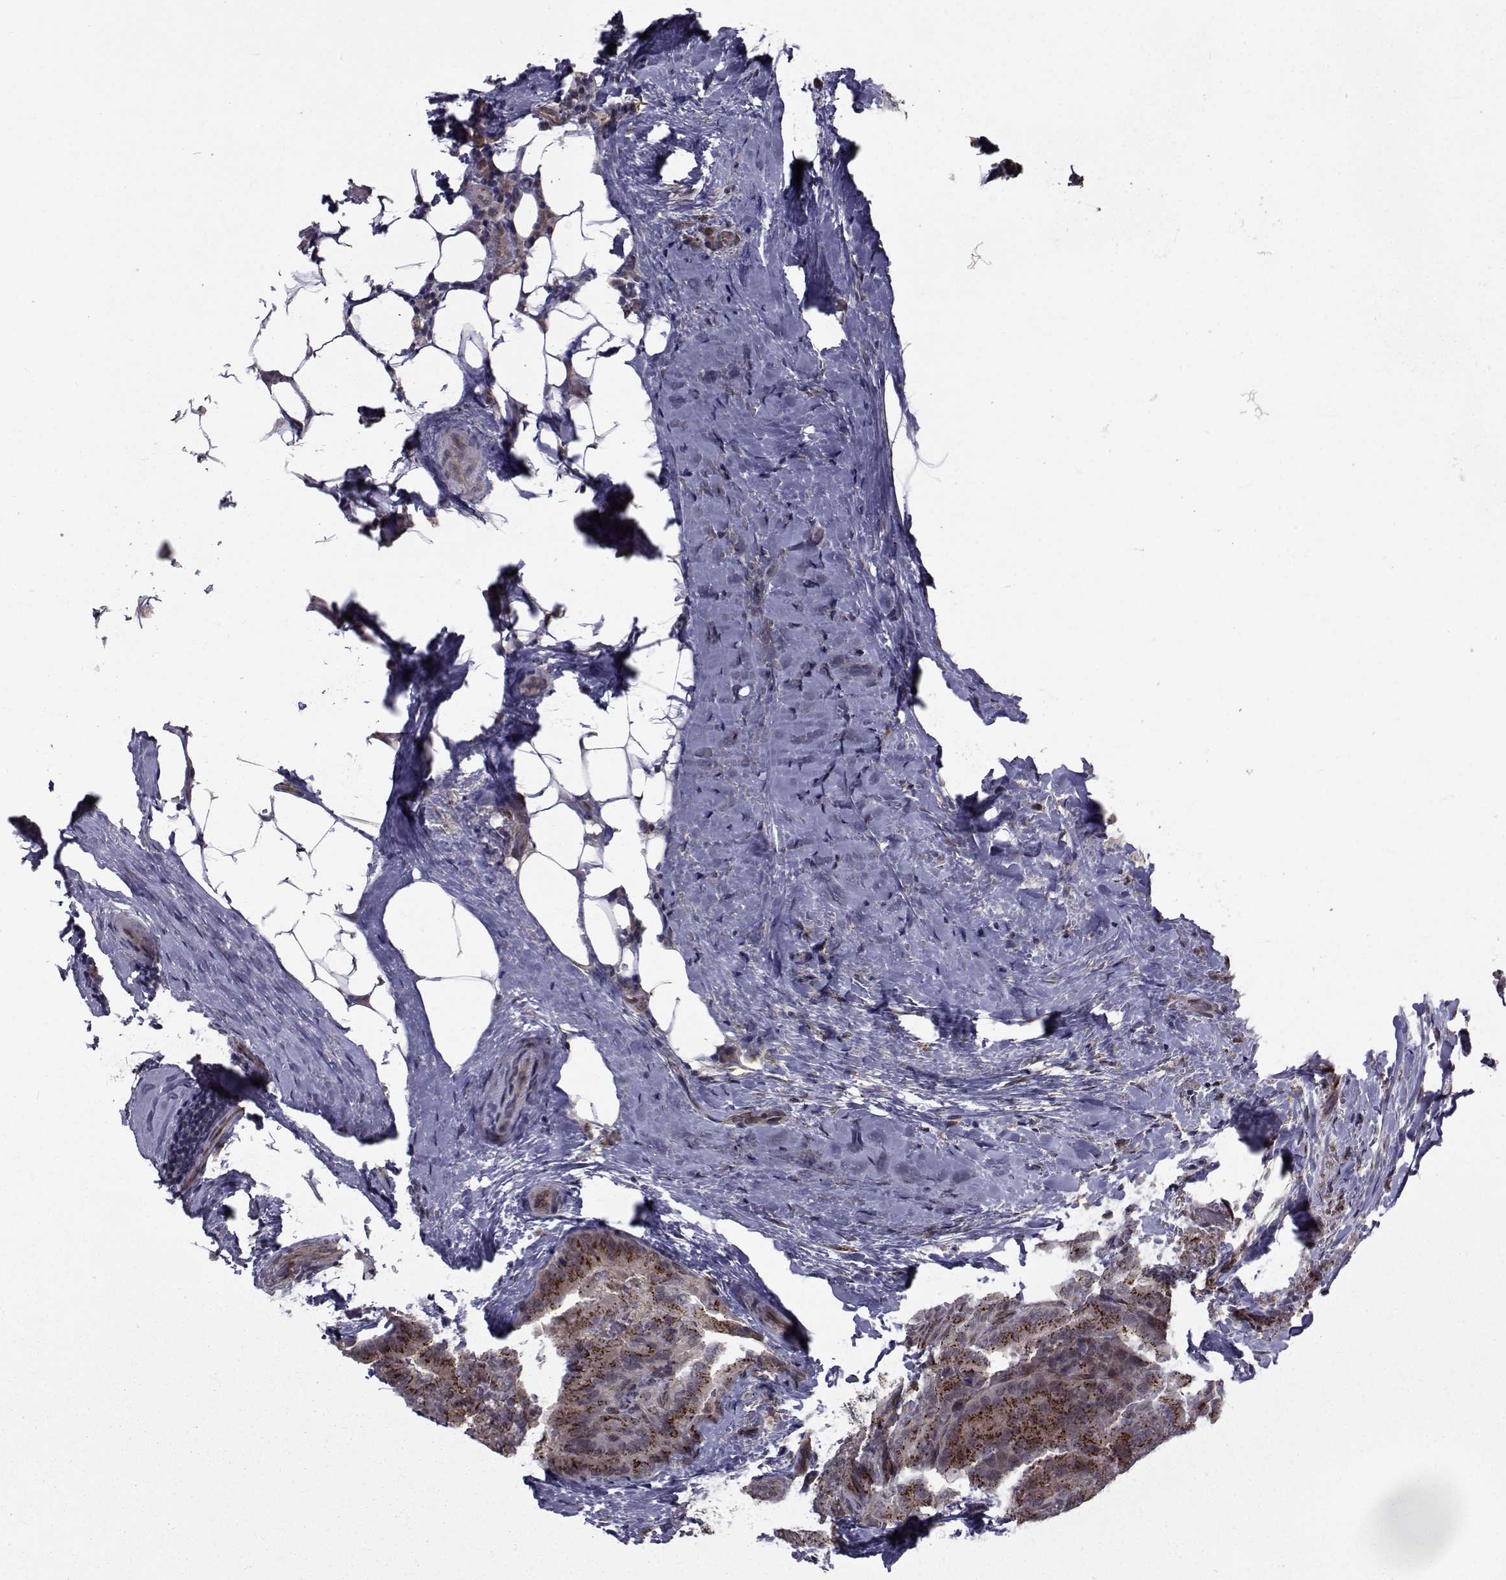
{"staining": {"intensity": "moderate", "quantity": "25%-75%", "location": "cytoplasmic/membranous"}, "tissue": "thyroid cancer", "cell_type": "Tumor cells", "image_type": "cancer", "snomed": [{"axis": "morphology", "description": "Papillary adenocarcinoma, NOS"}, {"axis": "topography", "description": "Thyroid gland"}], "caption": "This is an image of IHC staining of thyroid papillary adenocarcinoma, which shows moderate staining in the cytoplasmic/membranous of tumor cells.", "gene": "ATP6V1C2", "patient": {"sex": "male", "age": 61}}